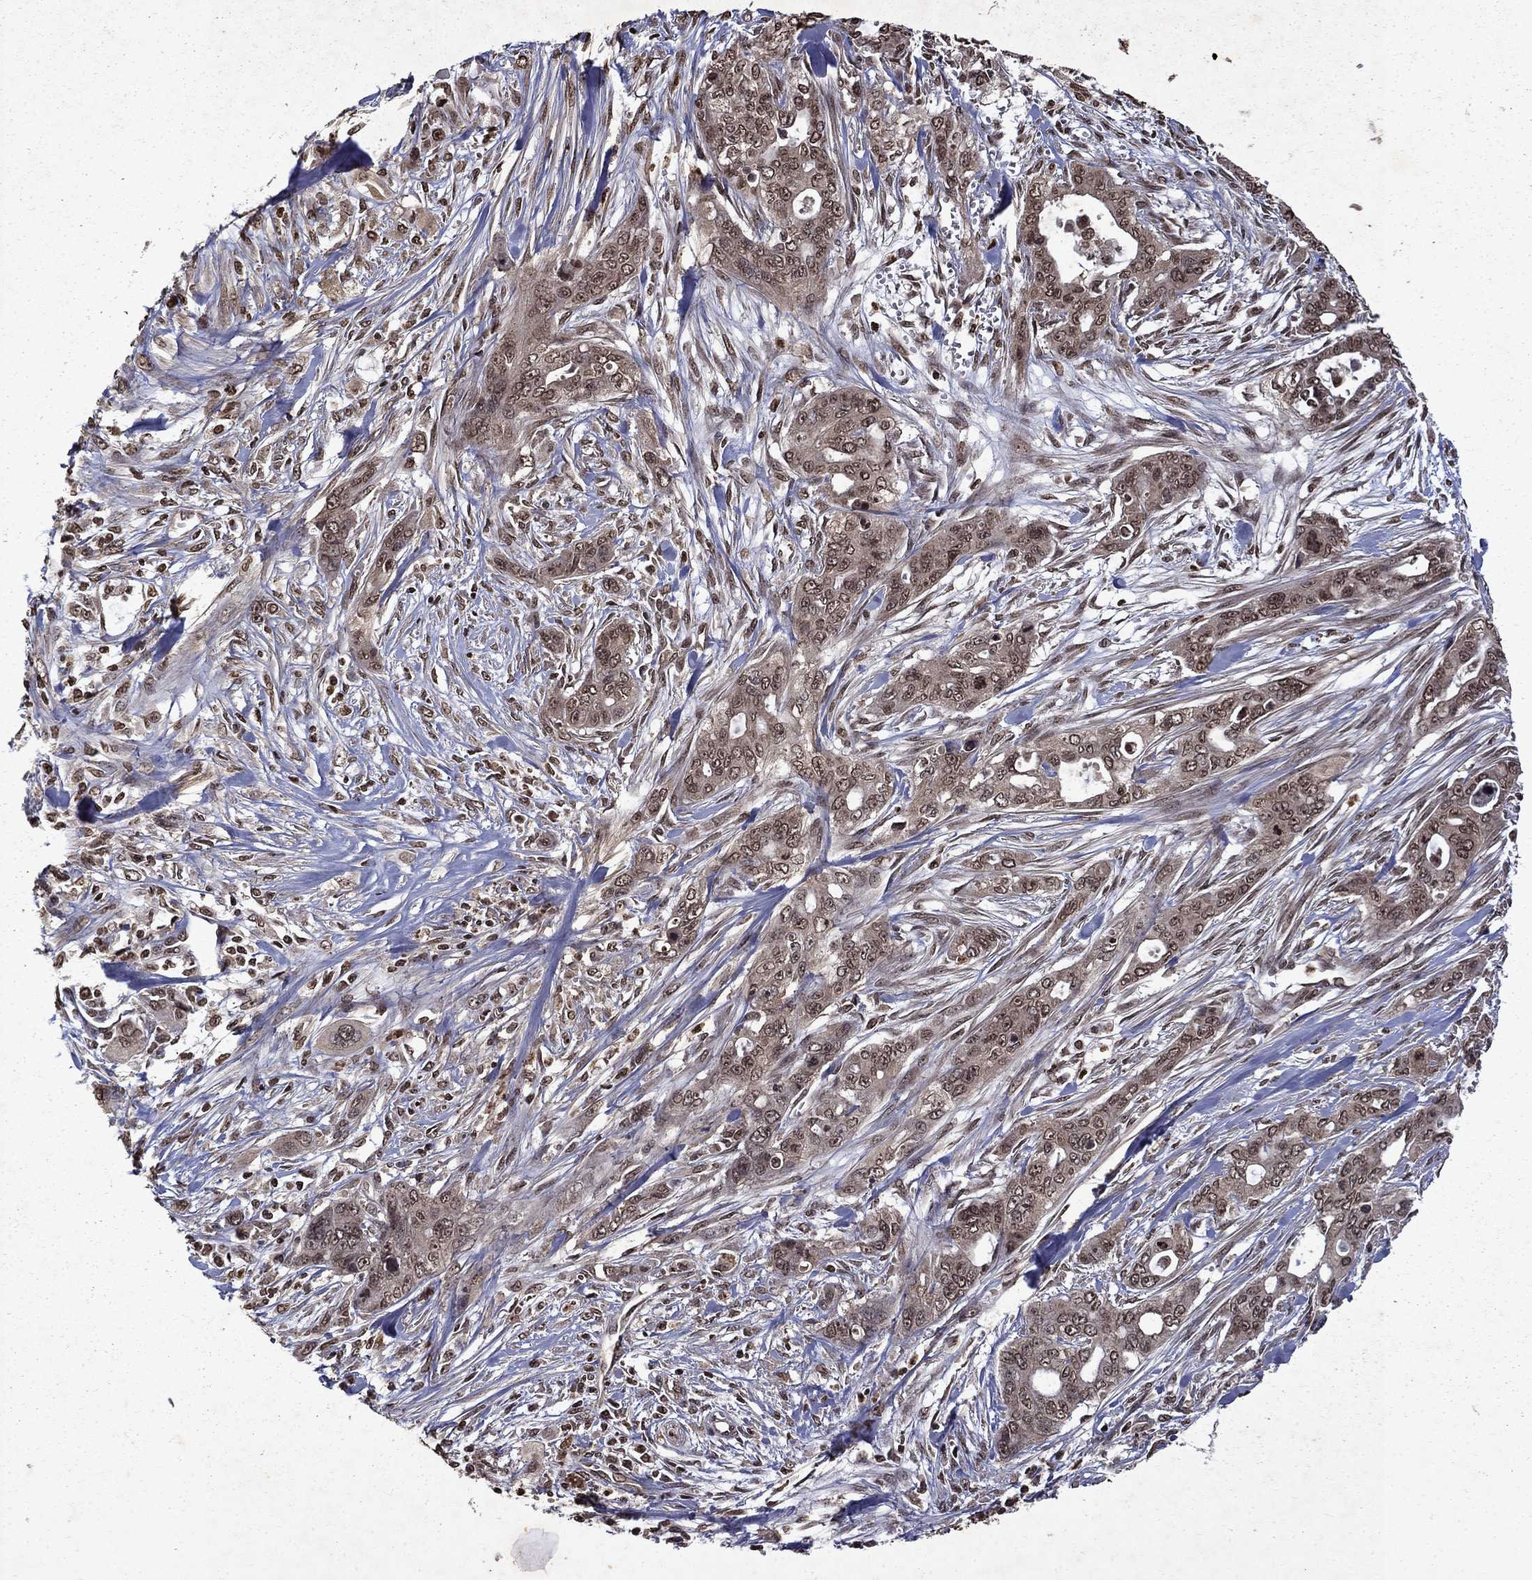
{"staining": {"intensity": "weak", "quantity": "25%-75%", "location": "cytoplasmic/membranous,nuclear"}, "tissue": "pancreatic cancer", "cell_type": "Tumor cells", "image_type": "cancer", "snomed": [{"axis": "morphology", "description": "Adenocarcinoma, NOS"}, {"axis": "topography", "description": "Pancreas"}], "caption": "Tumor cells demonstrate low levels of weak cytoplasmic/membranous and nuclear expression in about 25%-75% of cells in human pancreatic adenocarcinoma.", "gene": "PIN4", "patient": {"sex": "male", "age": 47}}